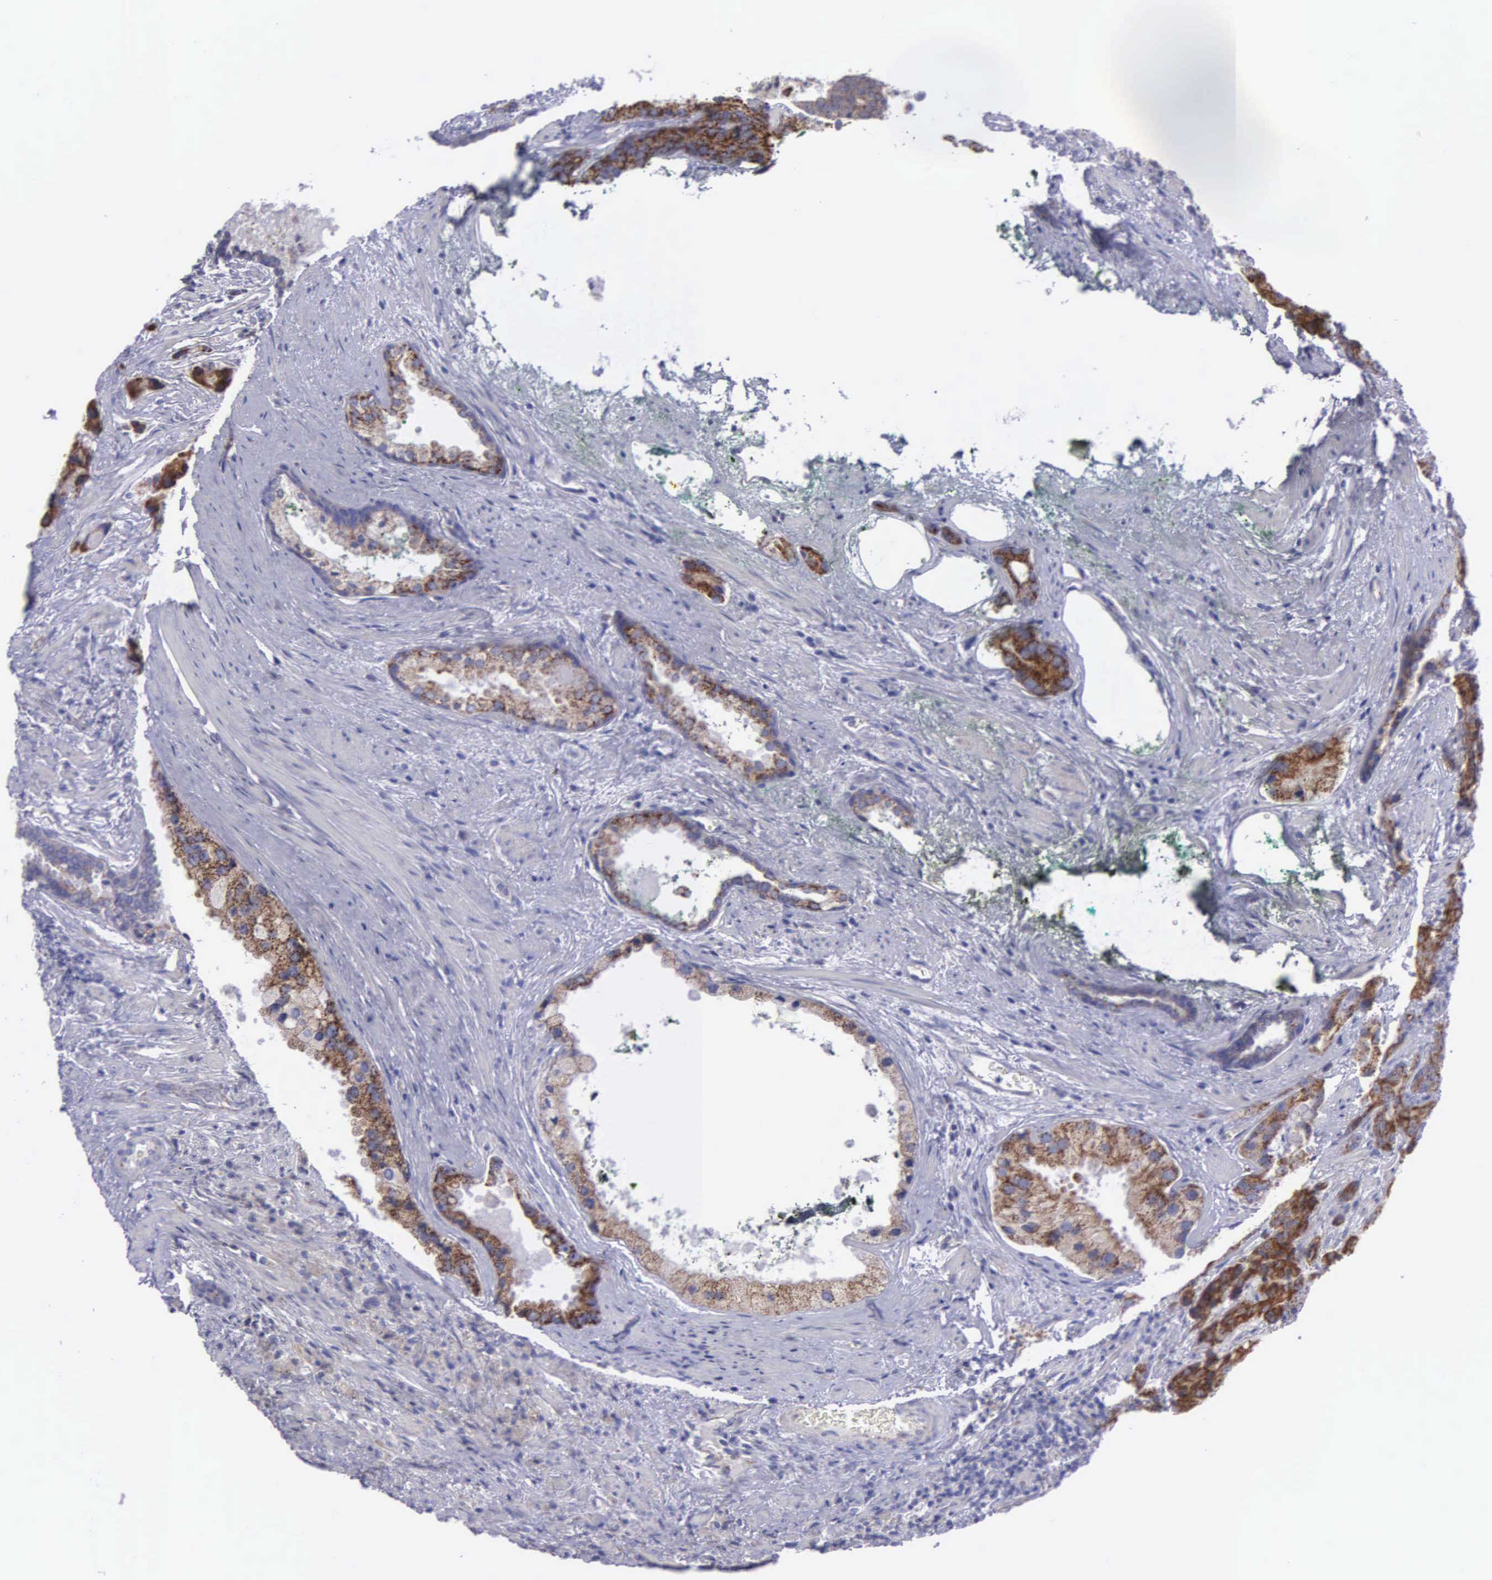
{"staining": {"intensity": "moderate", "quantity": ">75%", "location": "cytoplasmic/membranous"}, "tissue": "prostate cancer", "cell_type": "Tumor cells", "image_type": "cancer", "snomed": [{"axis": "morphology", "description": "Adenocarcinoma, Medium grade"}, {"axis": "topography", "description": "Prostate"}], "caption": "Immunohistochemical staining of human prostate cancer (adenocarcinoma (medium-grade)) exhibits moderate cytoplasmic/membranous protein staining in approximately >75% of tumor cells.", "gene": "SYNJ2BP", "patient": {"sex": "male", "age": 70}}